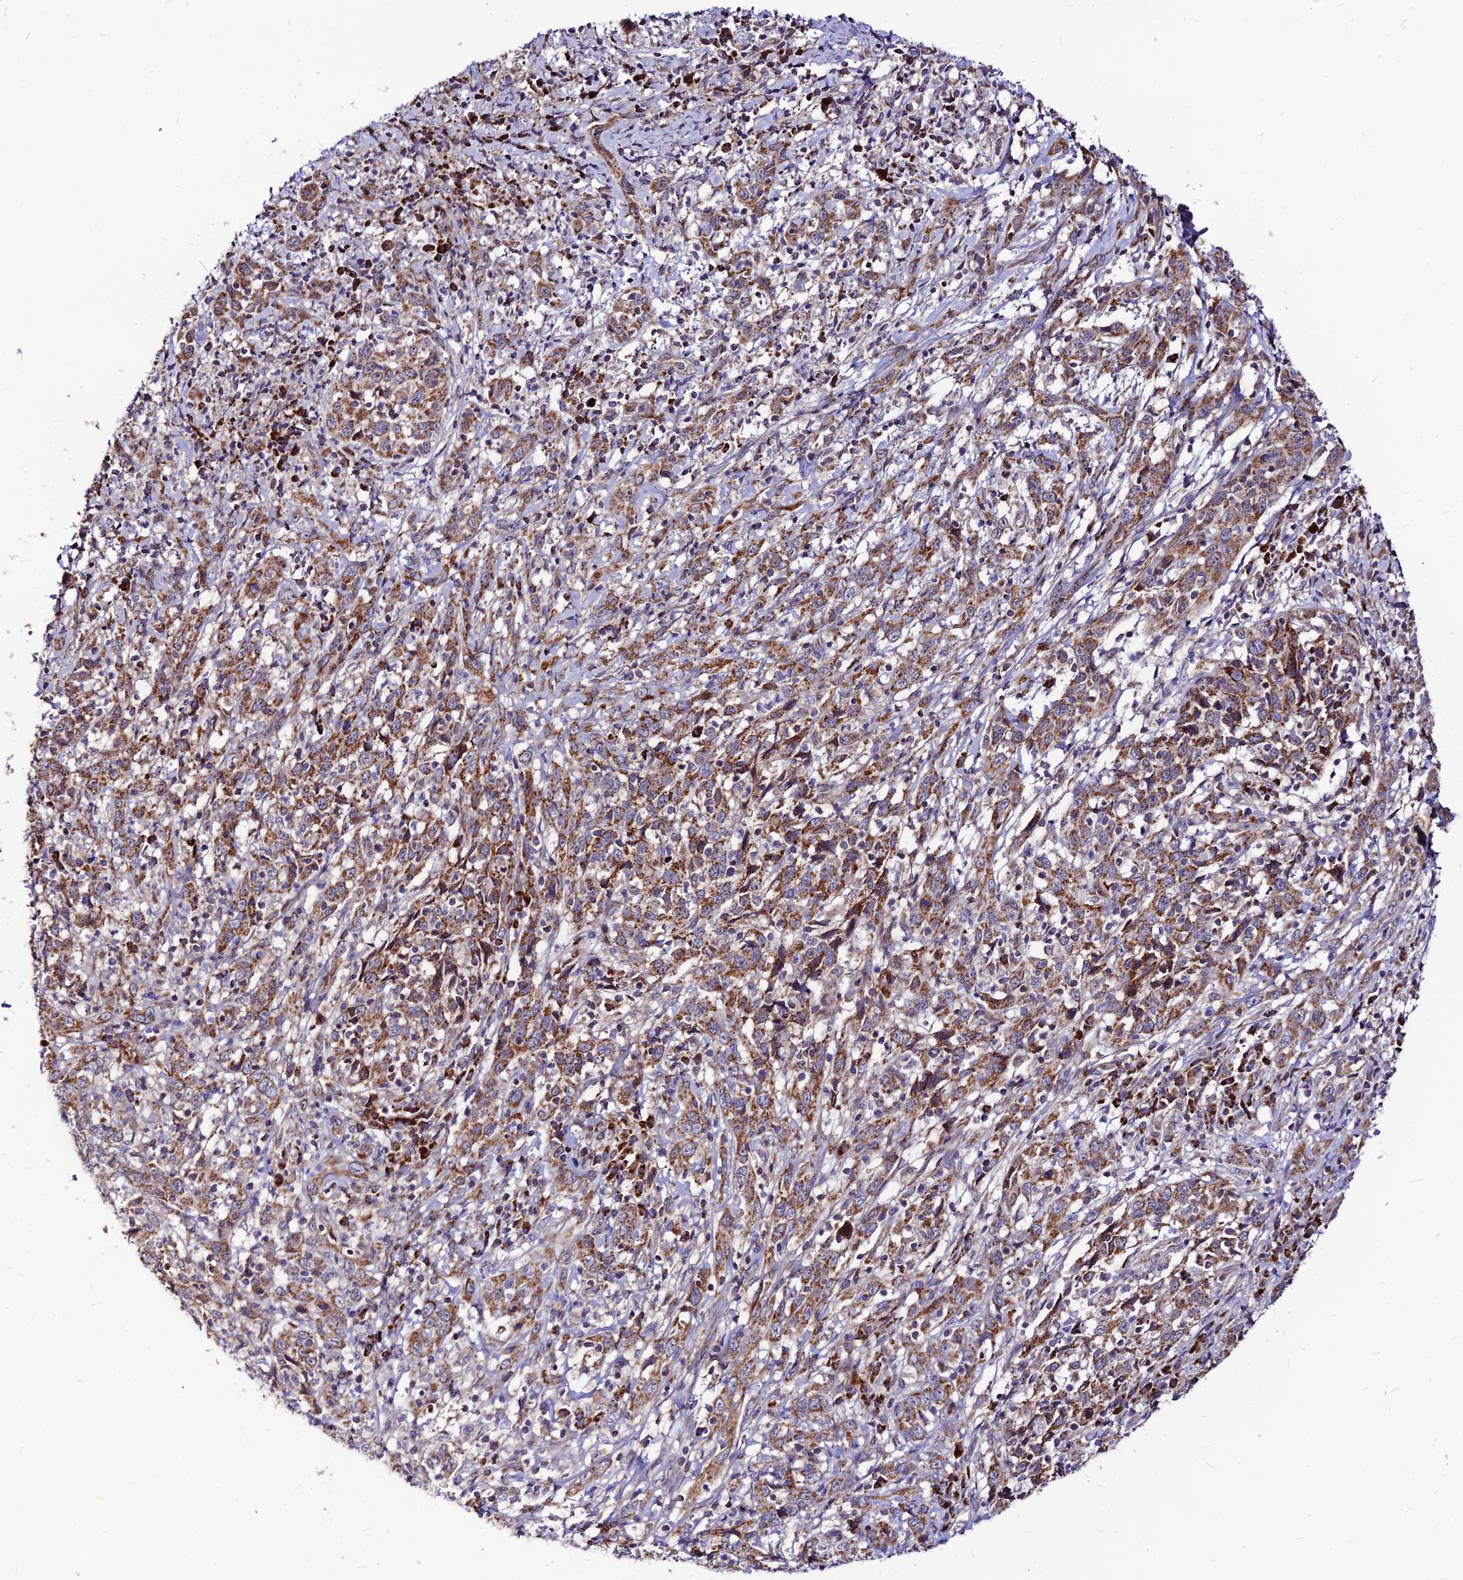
{"staining": {"intensity": "moderate", "quantity": ">75%", "location": "cytoplasmic/membranous"}, "tissue": "cervical cancer", "cell_type": "Tumor cells", "image_type": "cancer", "snomed": [{"axis": "morphology", "description": "Squamous cell carcinoma, NOS"}, {"axis": "topography", "description": "Cervix"}], "caption": "Protein analysis of cervical cancer (squamous cell carcinoma) tissue reveals moderate cytoplasmic/membranous positivity in approximately >75% of tumor cells.", "gene": "ECI1", "patient": {"sex": "female", "age": 46}}